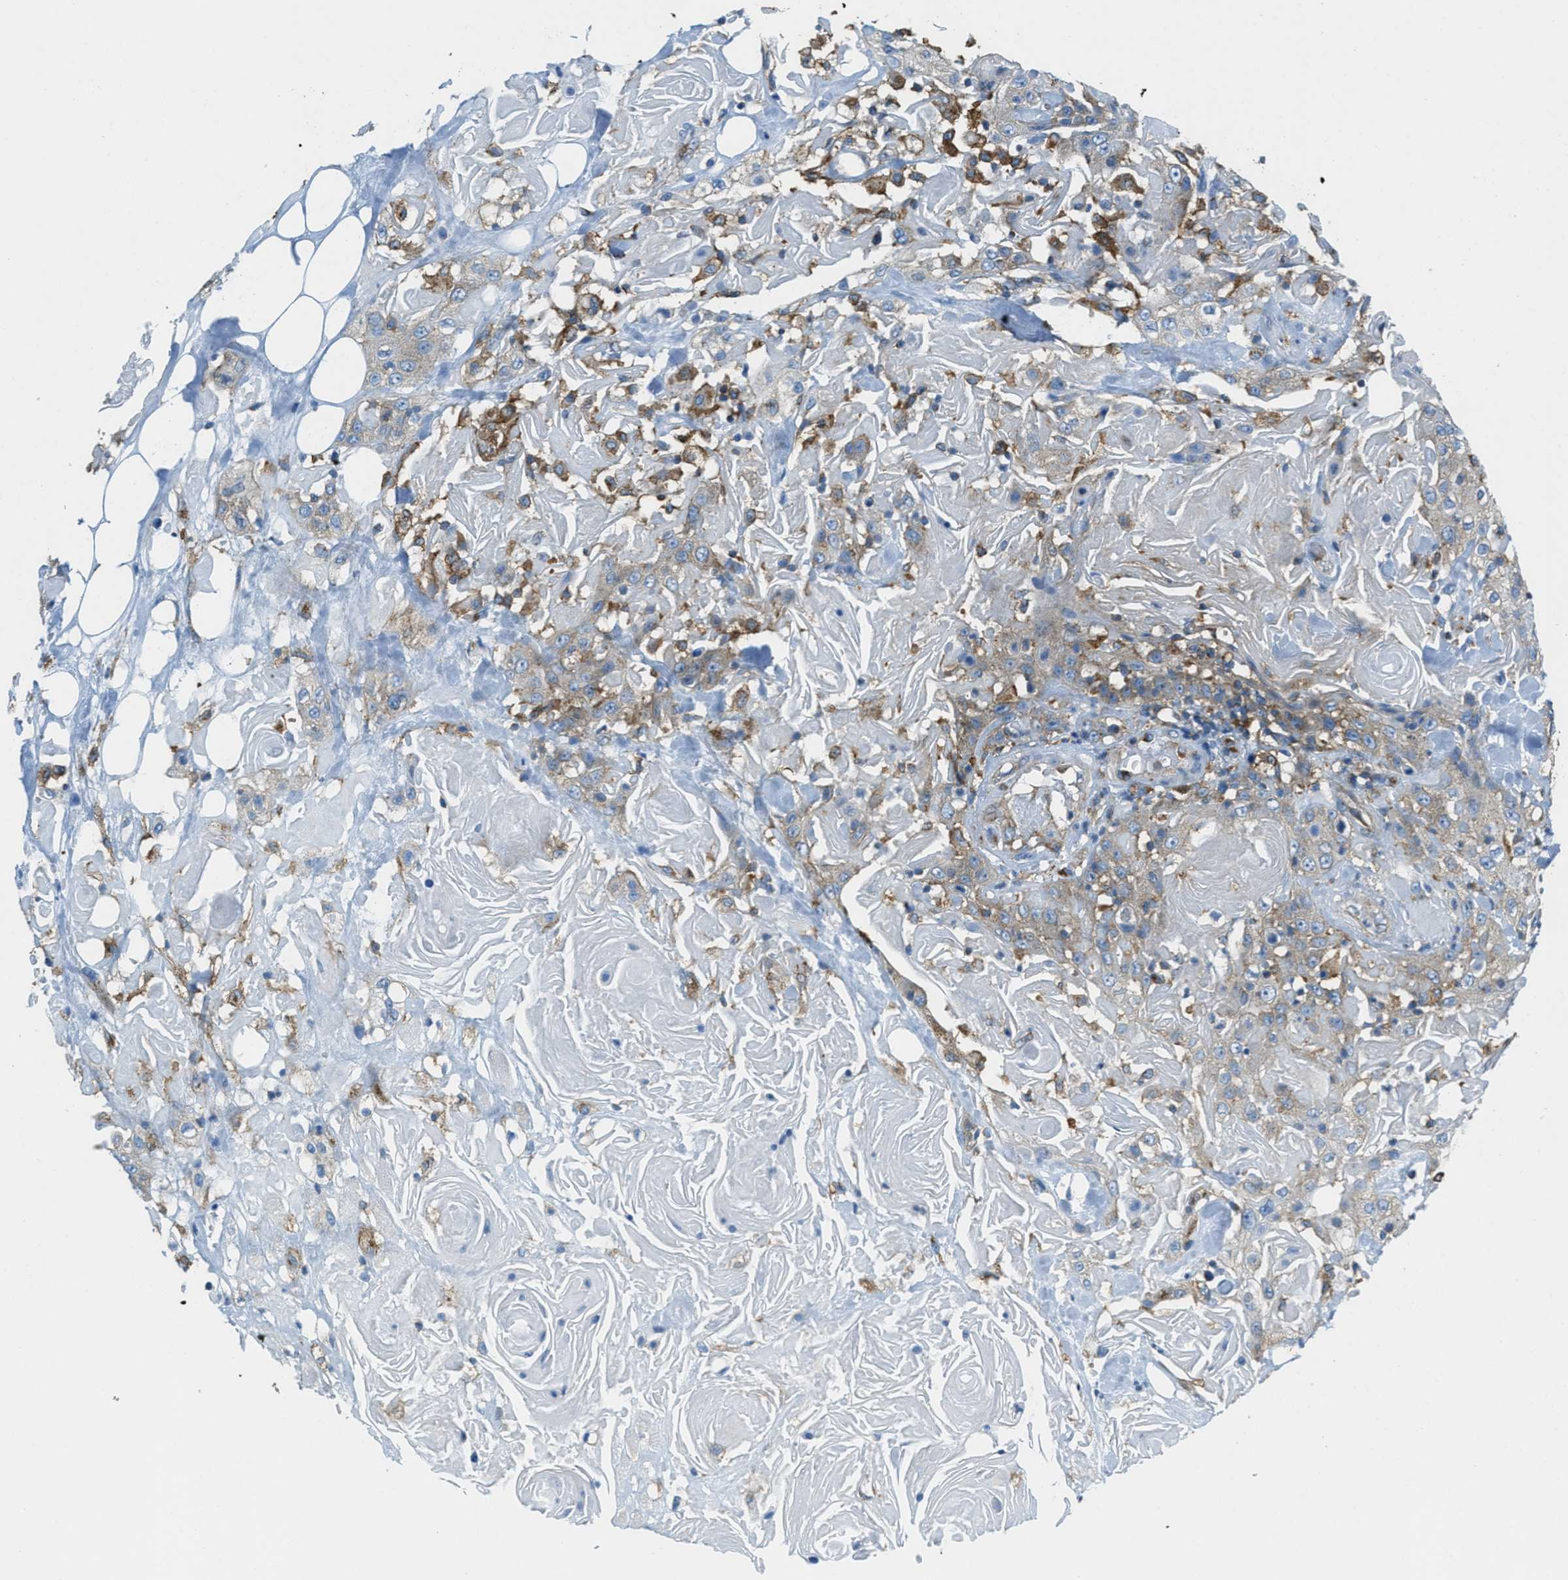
{"staining": {"intensity": "weak", "quantity": "25%-75%", "location": "cytoplasmic/membranous"}, "tissue": "head and neck cancer", "cell_type": "Tumor cells", "image_type": "cancer", "snomed": [{"axis": "morphology", "description": "Squamous cell carcinoma, NOS"}, {"axis": "topography", "description": "Head-Neck"}], "caption": "Immunohistochemical staining of head and neck squamous cell carcinoma exhibits weak cytoplasmic/membranous protein positivity in approximately 25%-75% of tumor cells. Nuclei are stained in blue.", "gene": "AP2B1", "patient": {"sex": "female", "age": 84}}